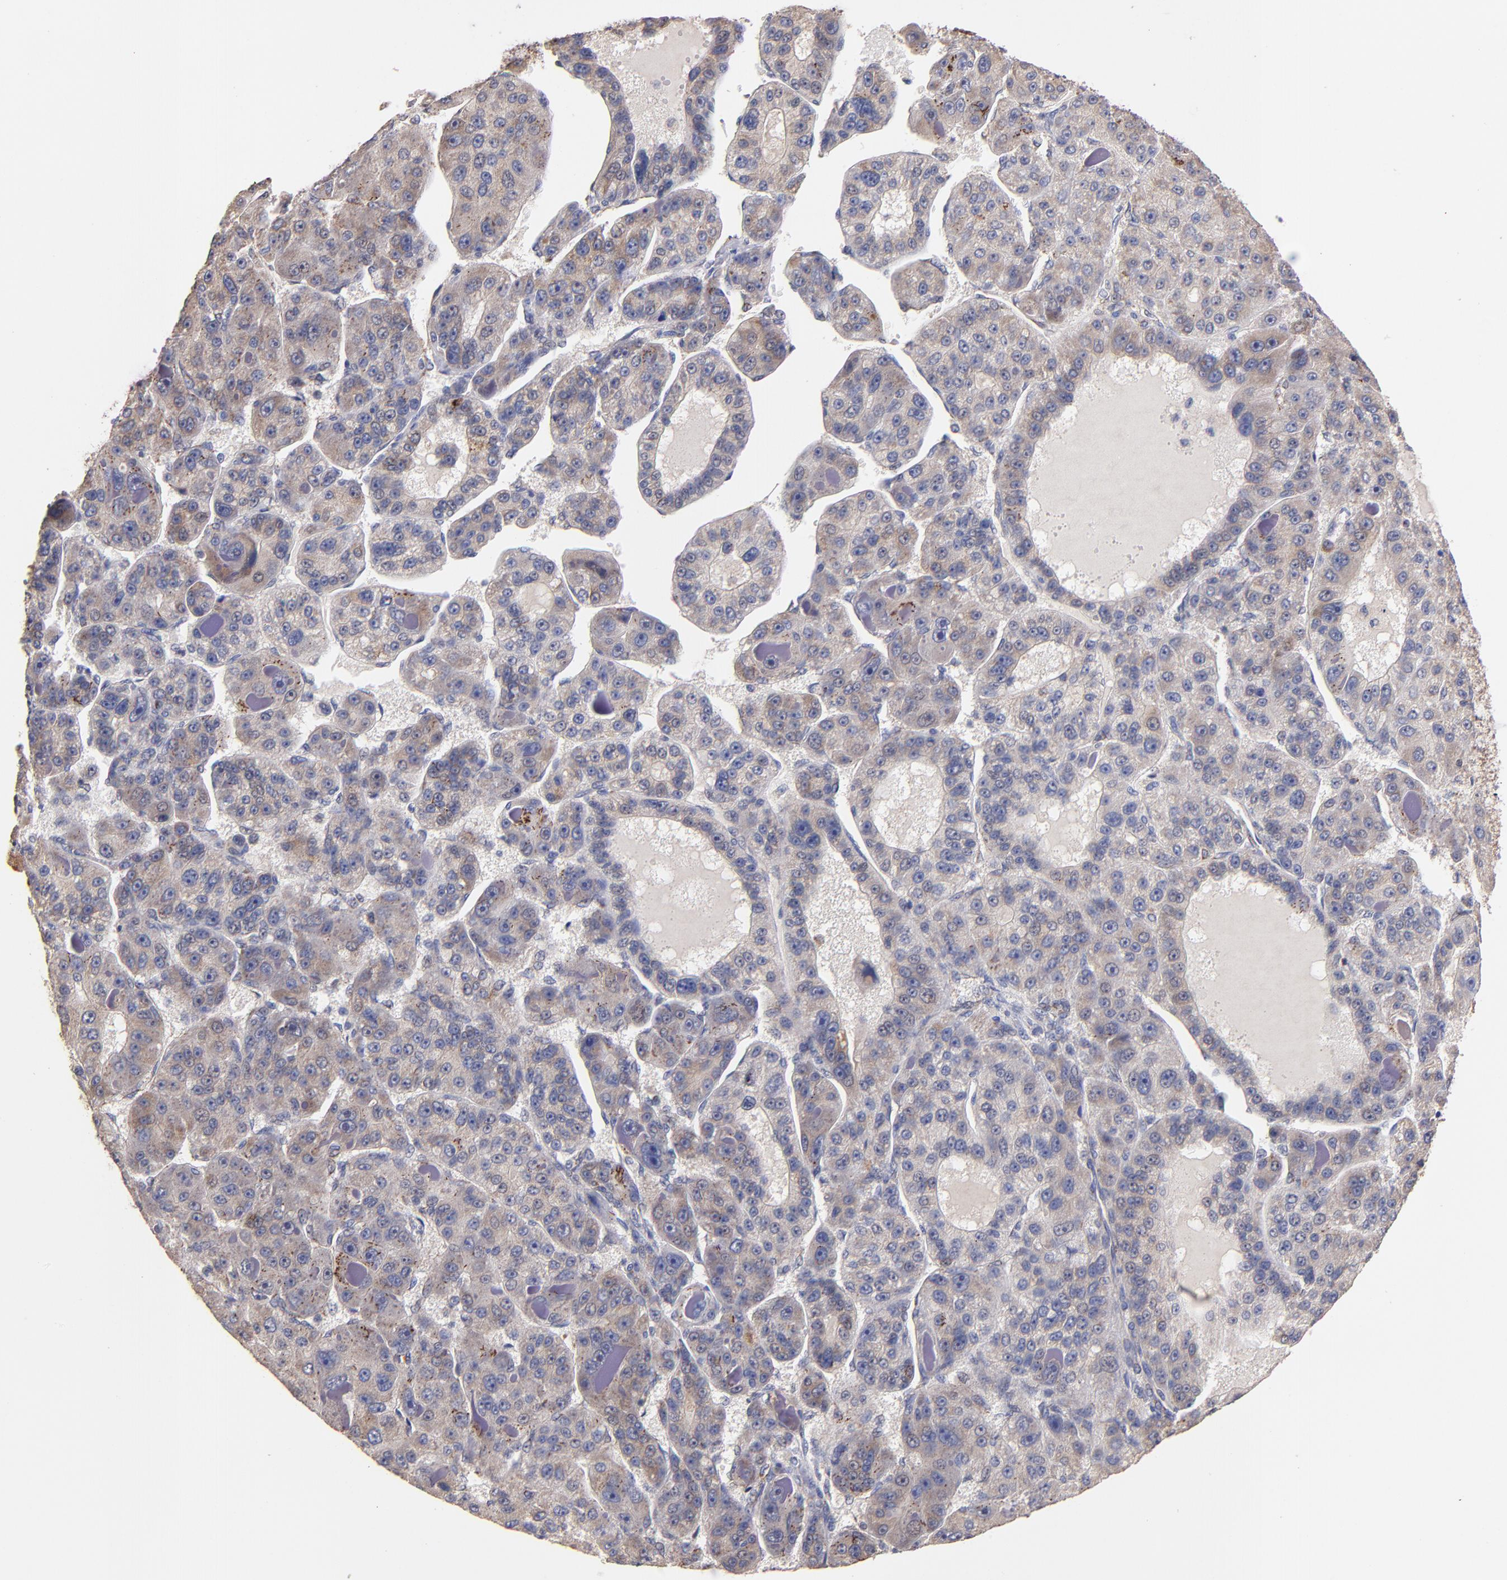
{"staining": {"intensity": "weak", "quantity": "25%-75%", "location": "cytoplasmic/membranous"}, "tissue": "liver cancer", "cell_type": "Tumor cells", "image_type": "cancer", "snomed": [{"axis": "morphology", "description": "Carcinoma, Hepatocellular, NOS"}, {"axis": "topography", "description": "Liver"}], "caption": "IHC of liver cancer shows low levels of weak cytoplasmic/membranous expression in about 25%-75% of tumor cells.", "gene": "DIABLO", "patient": {"sex": "male", "age": 76}}